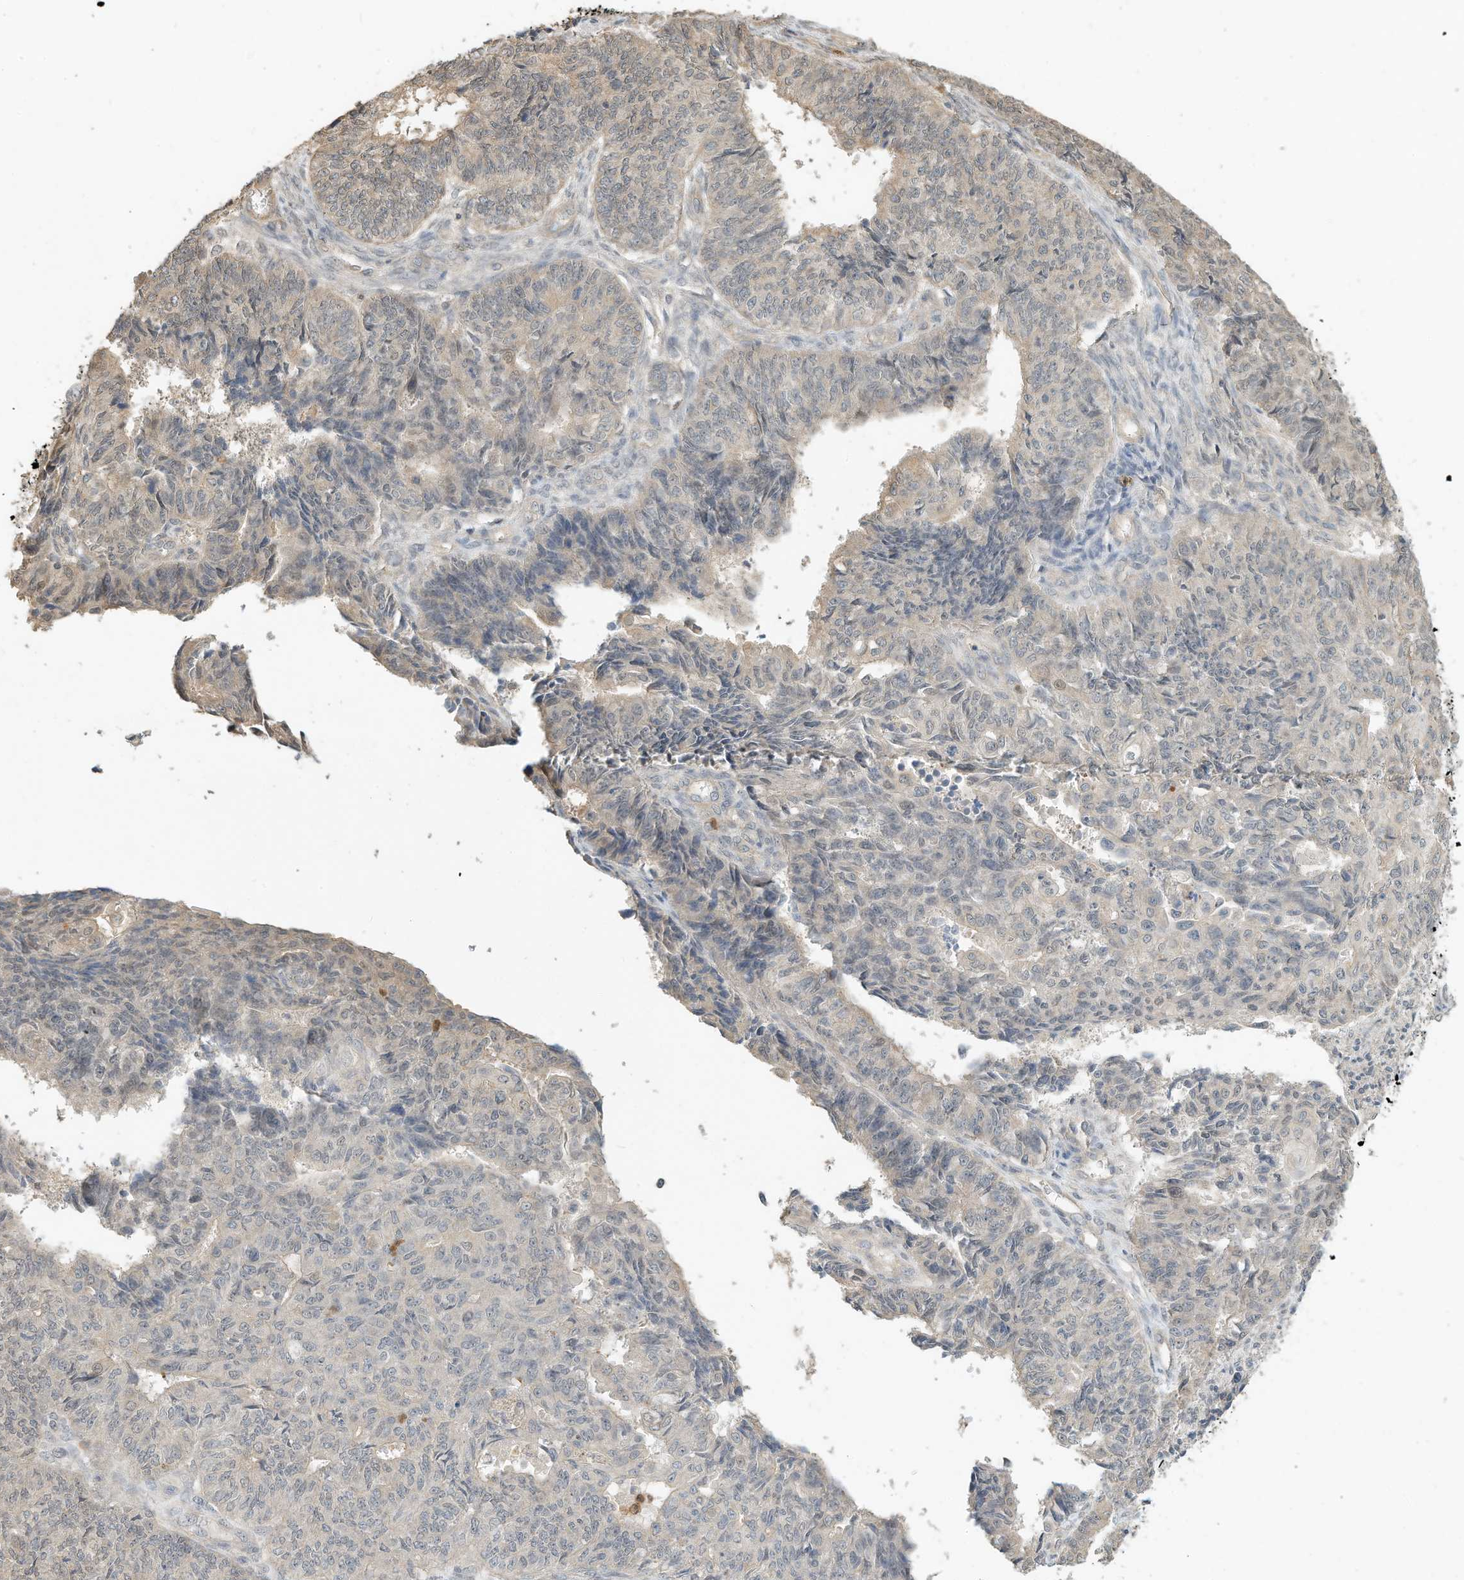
{"staining": {"intensity": "weak", "quantity": "<25%", "location": "cytoplasmic/membranous"}, "tissue": "endometrial cancer", "cell_type": "Tumor cells", "image_type": "cancer", "snomed": [{"axis": "morphology", "description": "Adenocarcinoma, NOS"}, {"axis": "topography", "description": "Endometrium"}], "caption": "A high-resolution image shows IHC staining of endometrial adenocarcinoma, which exhibits no significant expression in tumor cells.", "gene": "OFD1", "patient": {"sex": "female", "age": 32}}